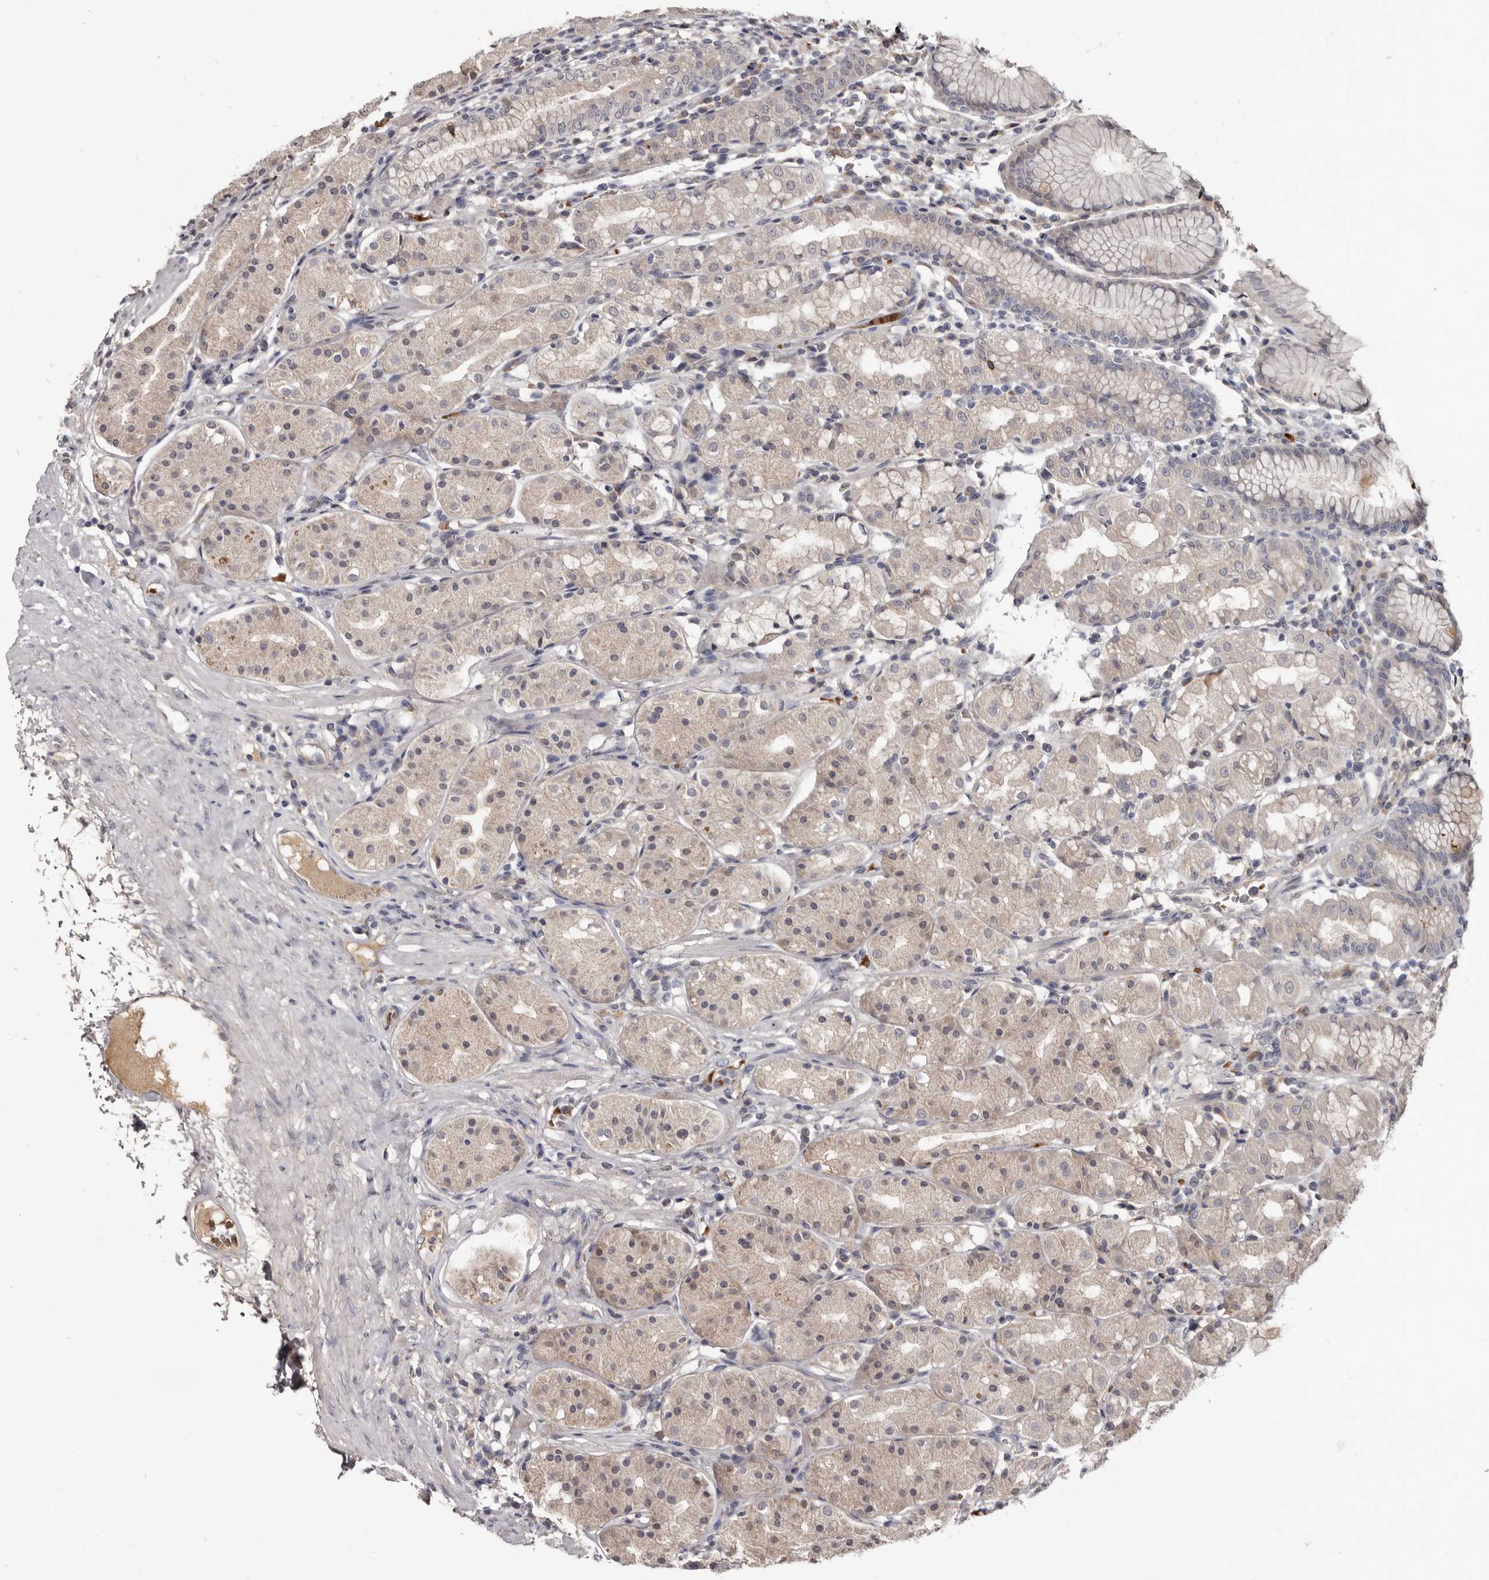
{"staining": {"intensity": "weak", "quantity": "<25%", "location": "cytoplasmic/membranous"}, "tissue": "stomach", "cell_type": "Glandular cells", "image_type": "normal", "snomed": [{"axis": "morphology", "description": "Normal tissue, NOS"}, {"axis": "topography", "description": "Stomach, lower"}], "caption": "Photomicrograph shows no significant protein staining in glandular cells of unremarkable stomach. Nuclei are stained in blue.", "gene": "NENF", "patient": {"sex": "female", "age": 56}}